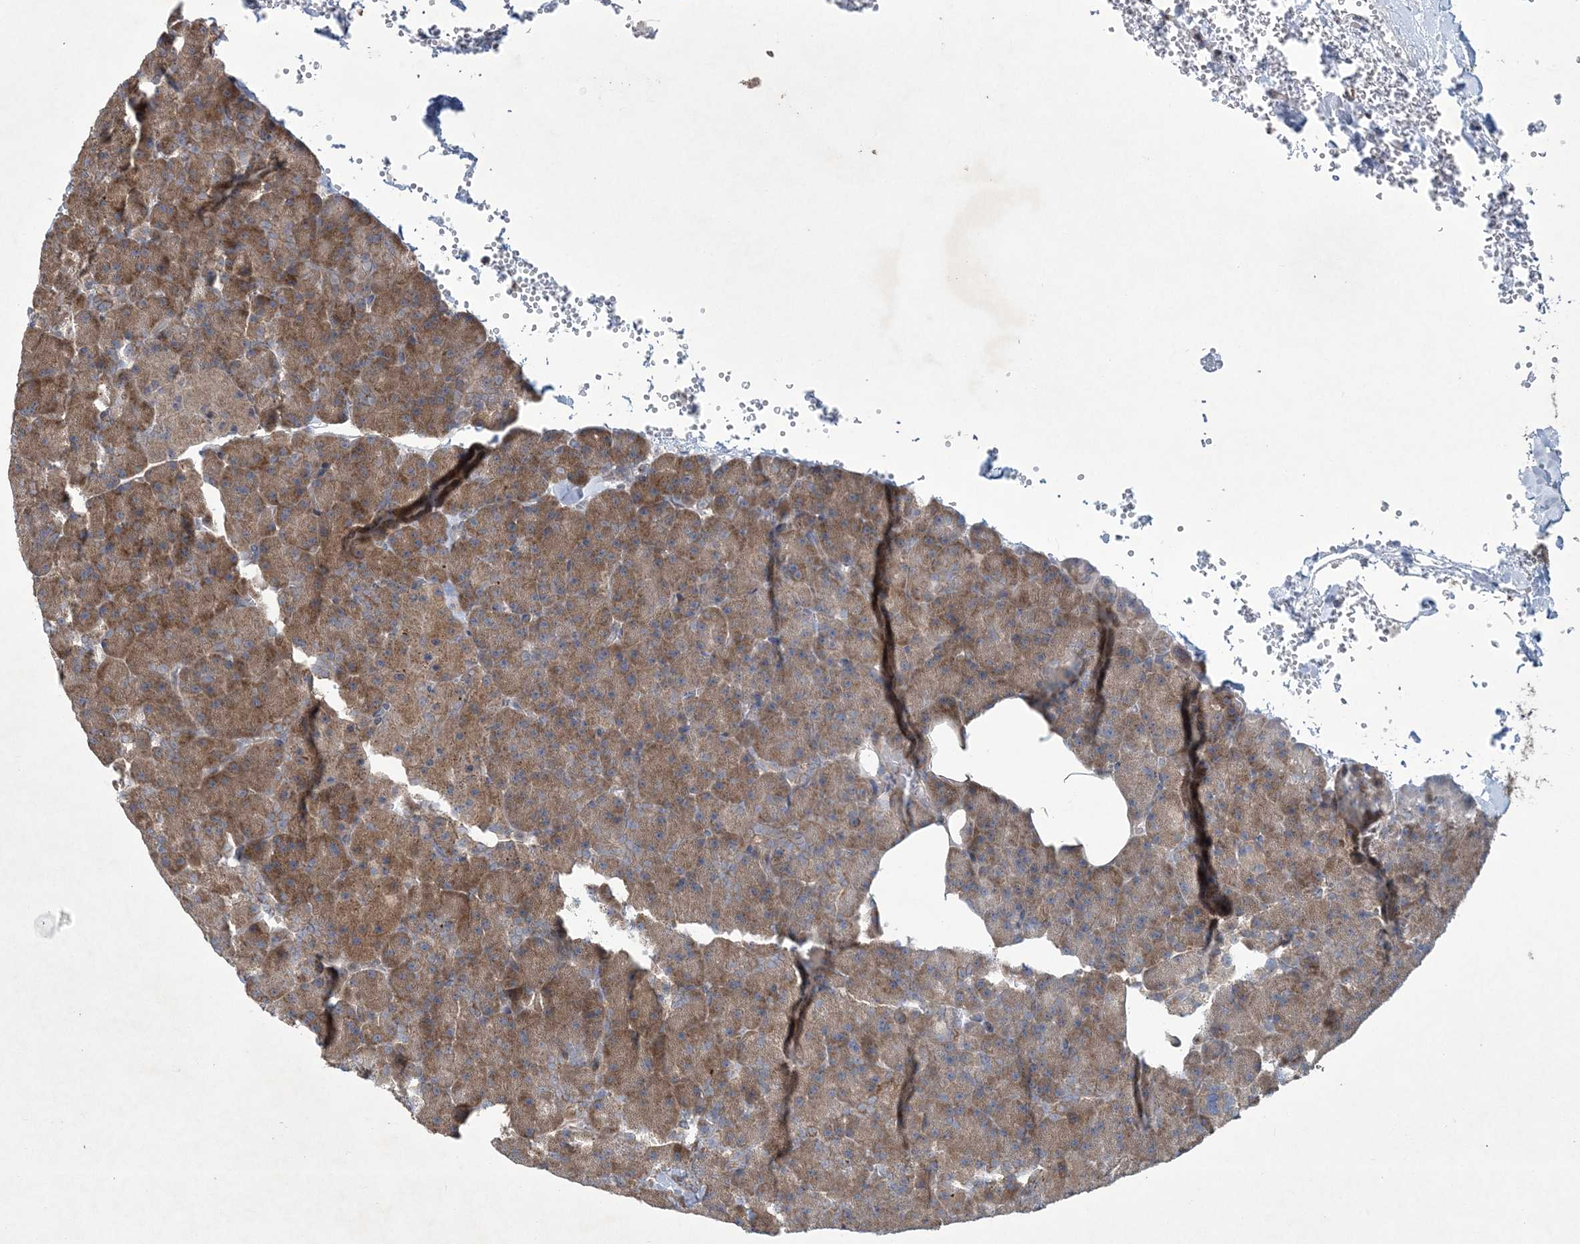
{"staining": {"intensity": "moderate", "quantity": ">75%", "location": "cytoplasmic/membranous"}, "tissue": "pancreas", "cell_type": "Exocrine glandular cells", "image_type": "normal", "snomed": [{"axis": "morphology", "description": "Normal tissue, NOS"}, {"axis": "morphology", "description": "Carcinoid, malignant, NOS"}, {"axis": "topography", "description": "Pancreas"}], "caption": "IHC micrograph of unremarkable pancreas: pancreas stained using immunohistochemistry (IHC) shows medium levels of moderate protein expression localized specifically in the cytoplasmic/membranous of exocrine glandular cells, appearing as a cytoplasmic/membranous brown color.", "gene": "N4BP2", "patient": {"sex": "female", "age": 35}}